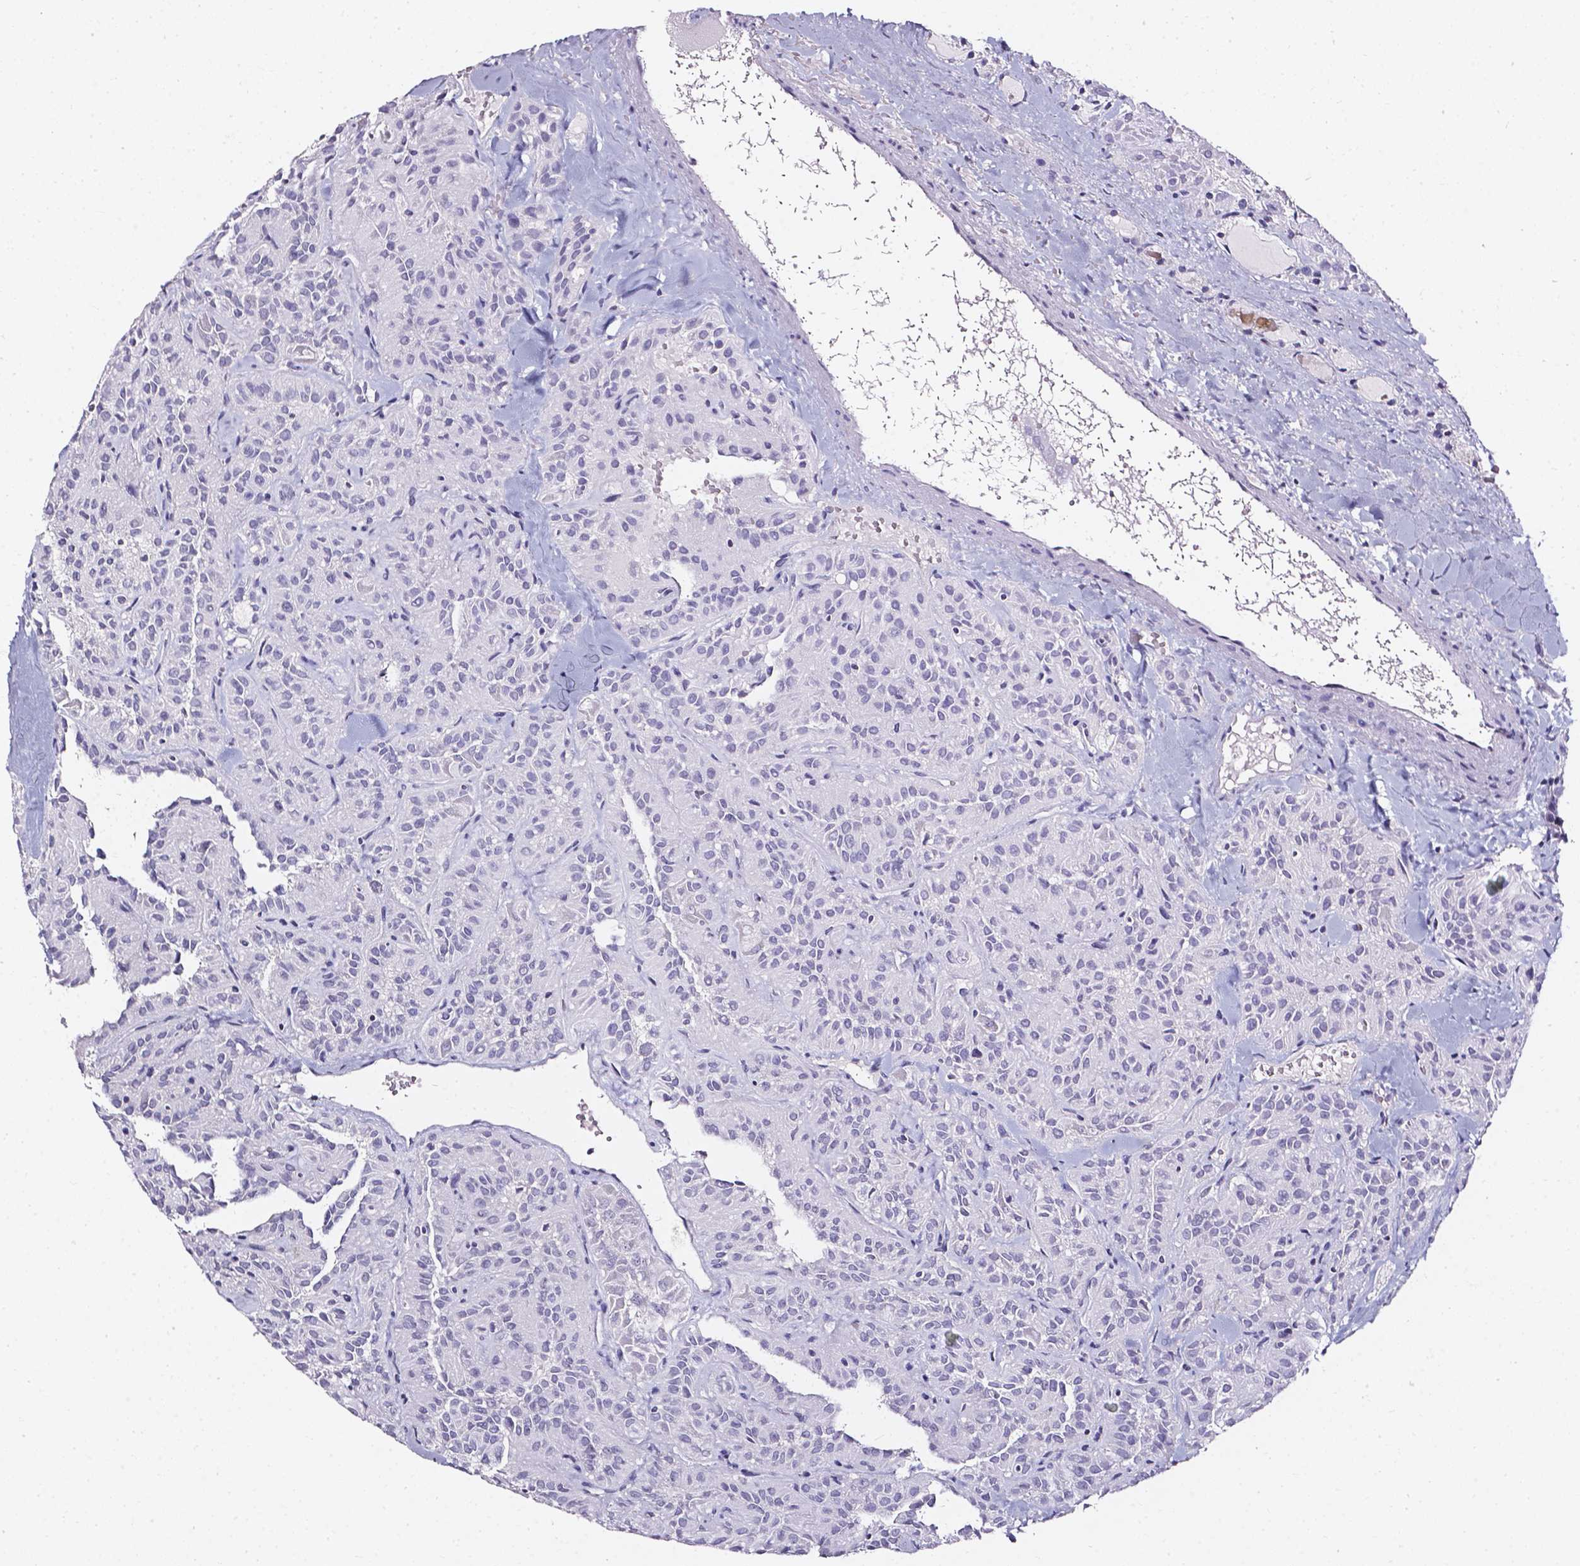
{"staining": {"intensity": "negative", "quantity": "none", "location": "none"}, "tissue": "thyroid cancer", "cell_type": "Tumor cells", "image_type": "cancer", "snomed": [{"axis": "morphology", "description": "Papillary adenocarcinoma, NOS"}, {"axis": "topography", "description": "Thyroid gland"}], "caption": "Tumor cells show no significant staining in thyroid papillary adenocarcinoma.", "gene": "AKR1B10", "patient": {"sex": "female", "age": 45}}